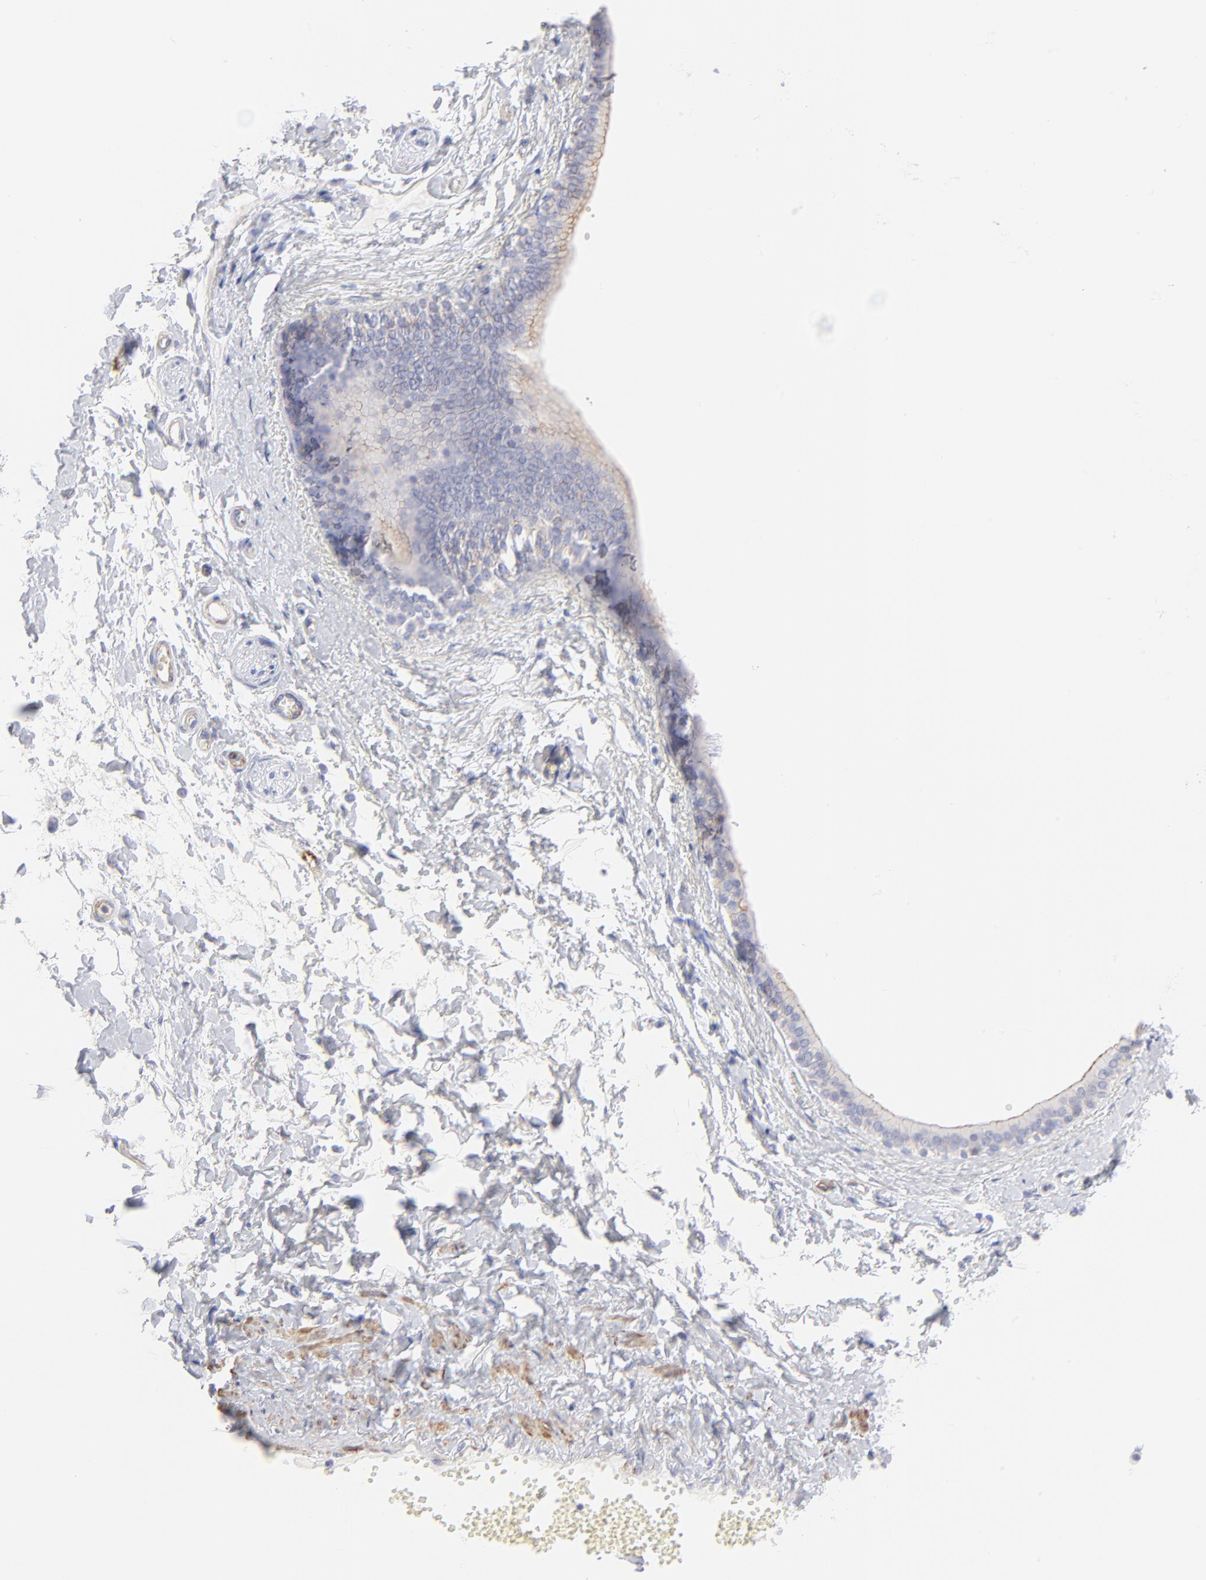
{"staining": {"intensity": "negative", "quantity": "none", "location": "none"}, "tissue": "adipose tissue", "cell_type": "Adipocytes", "image_type": "normal", "snomed": [{"axis": "morphology", "description": "Normal tissue, NOS"}, {"axis": "morphology", "description": "Inflammation, NOS"}, {"axis": "topography", "description": "Salivary gland"}, {"axis": "topography", "description": "Peripheral nerve tissue"}], "caption": "Adipocytes show no significant staining in unremarkable adipose tissue. The staining was performed using DAB to visualize the protein expression in brown, while the nuclei were stained in blue with hematoxylin (Magnification: 20x).", "gene": "ACTA2", "patient": {"sex": "female", "age": 75}}